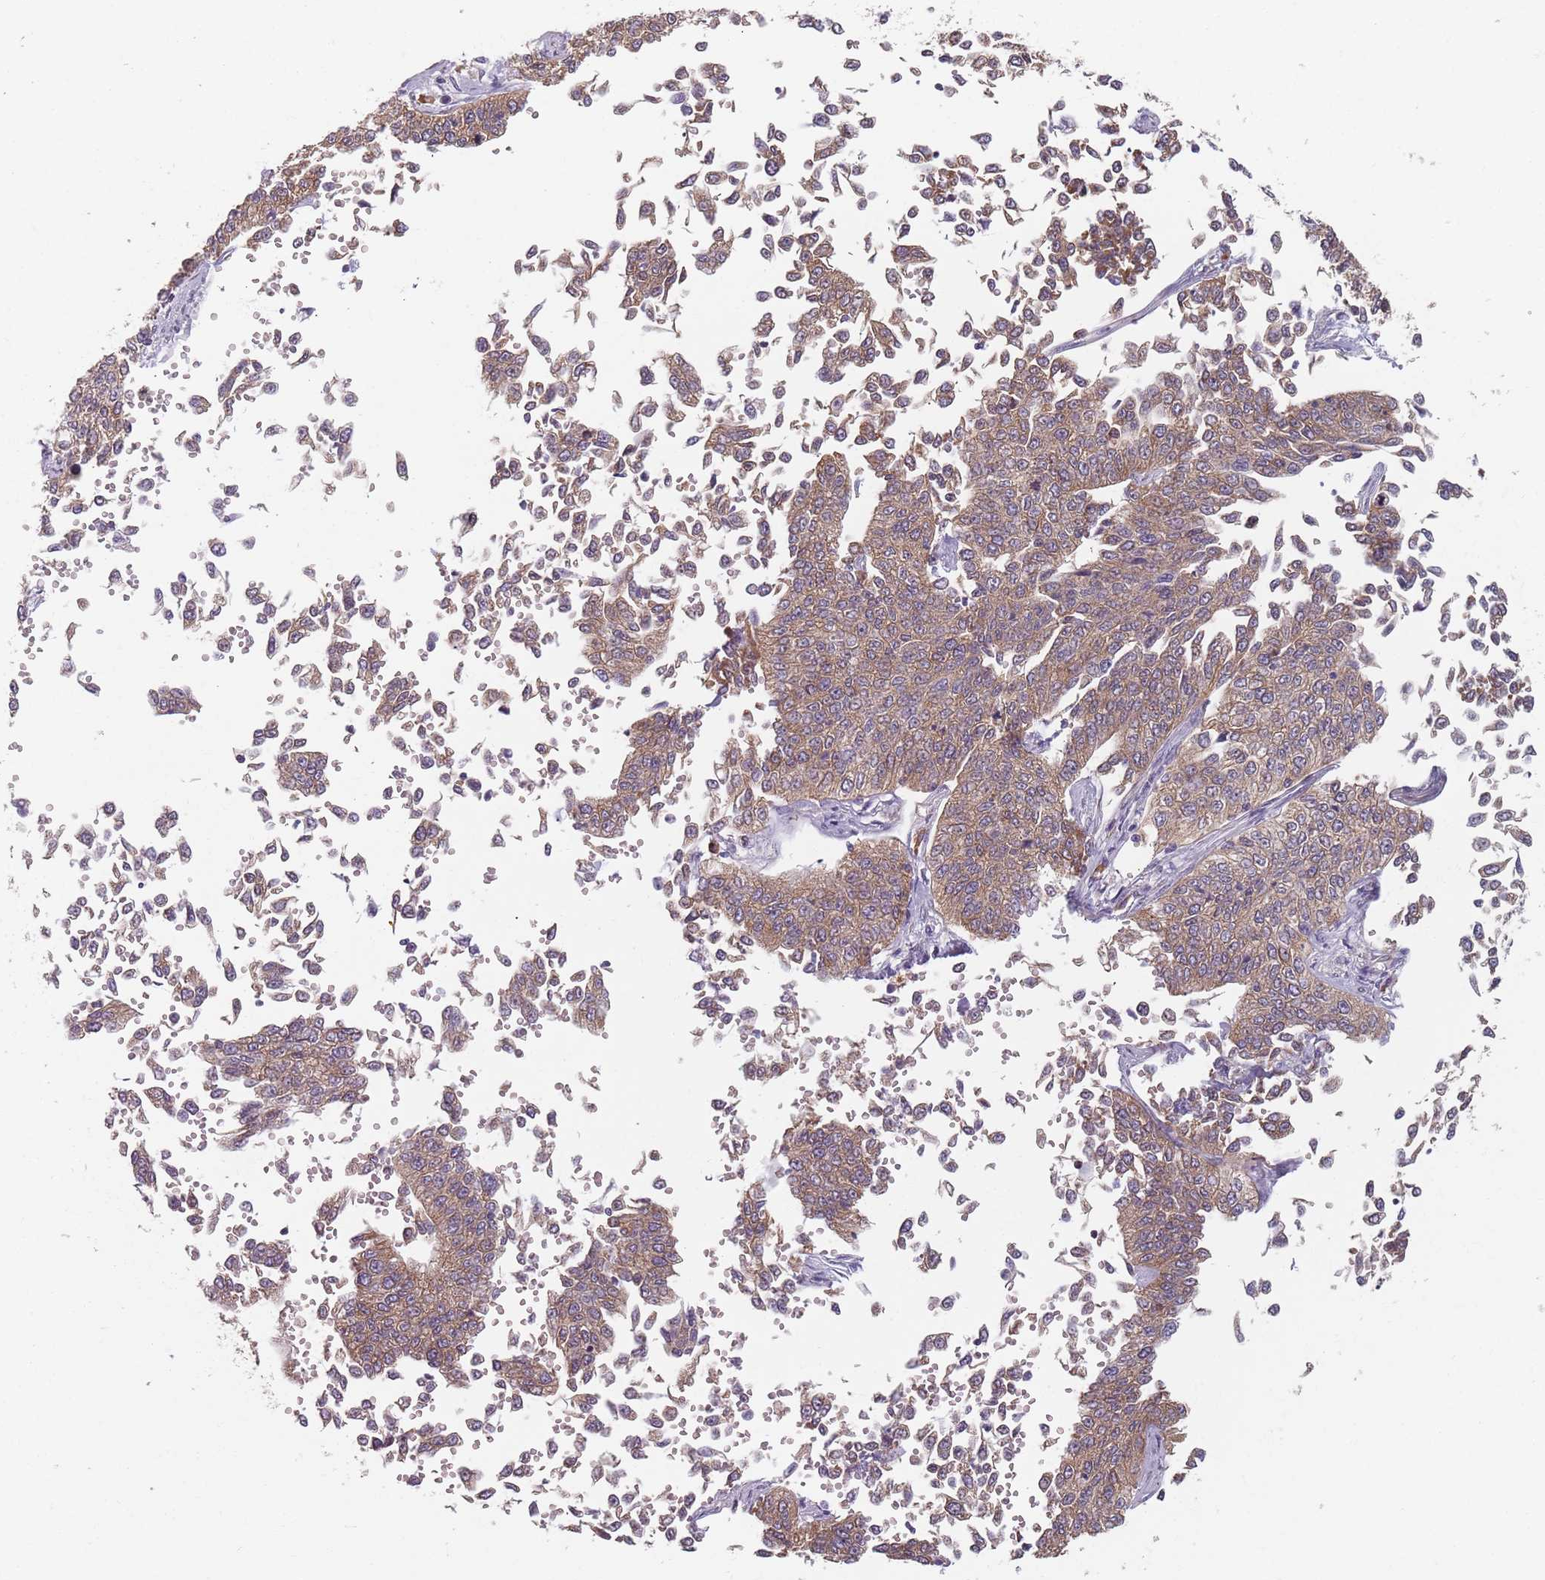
{"staining": {"intensity": "moderate", "quantity": ">75%", "location": "cytoplasmic/membranous"}, "tissue": "cervical cancer", "cell_type": "Tumor cells", "image_type": "cancer", "snomed": [{"axis": "morphology", "description": "Squamous cell carcinoma, NOS"}, {"axis": "topography", "description": "Cervix"}], "caption": "Tumor cells demonstrate medium levels of moderate cytoplasmic/membranous expression in about >75% of cells in cervical squamous cell carcinoma.", "gene": "NOTCH3", "patient": {"sex": "female", "age": 35}}